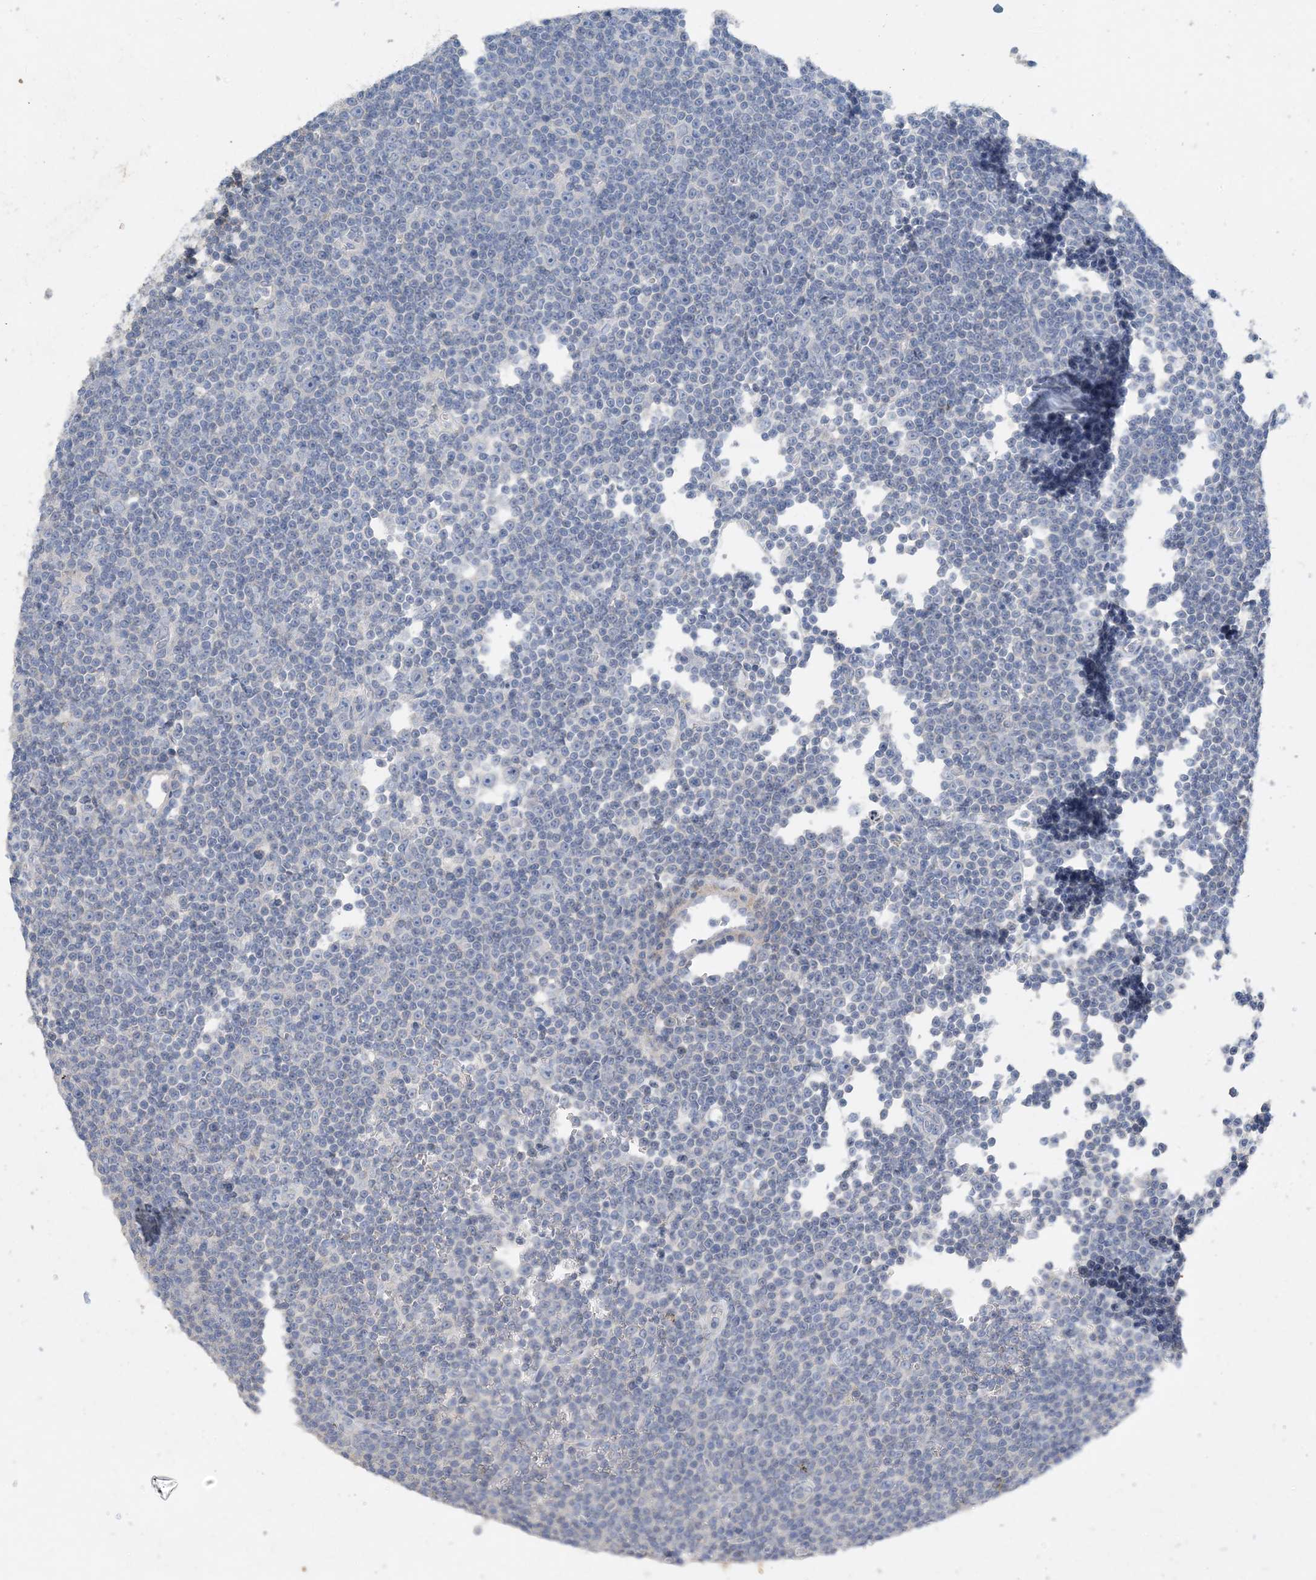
{"staining": {"intensity": "negative", "quantity": "none", "location": "none"}, "tissue": "lymphoma", "cell_type": "Tumor cells", "image_type": "cancer", "snomed": [{"axis": "morphology", "description": "Malignant lymphoma, non-Hodgkin's type, Low grade"}, {"axis": "topography", "description": "Lymph node"}], "caption": "A high-resolution photomicrograph shows immunohistochemistry (IHC) staining of low-grade malignant lymphoma, non-Hodgkin's type, which demonstrates no significant staining in tumor cells. (Stains: DAB (3,3'-diaminobenzidine) immunohistochemistry with hematoxylin counter stain, Microscopy: brightfield microscopy at high magnification).", "gene": "KPRP", "patient": {"sex": "female", "age": 67}}